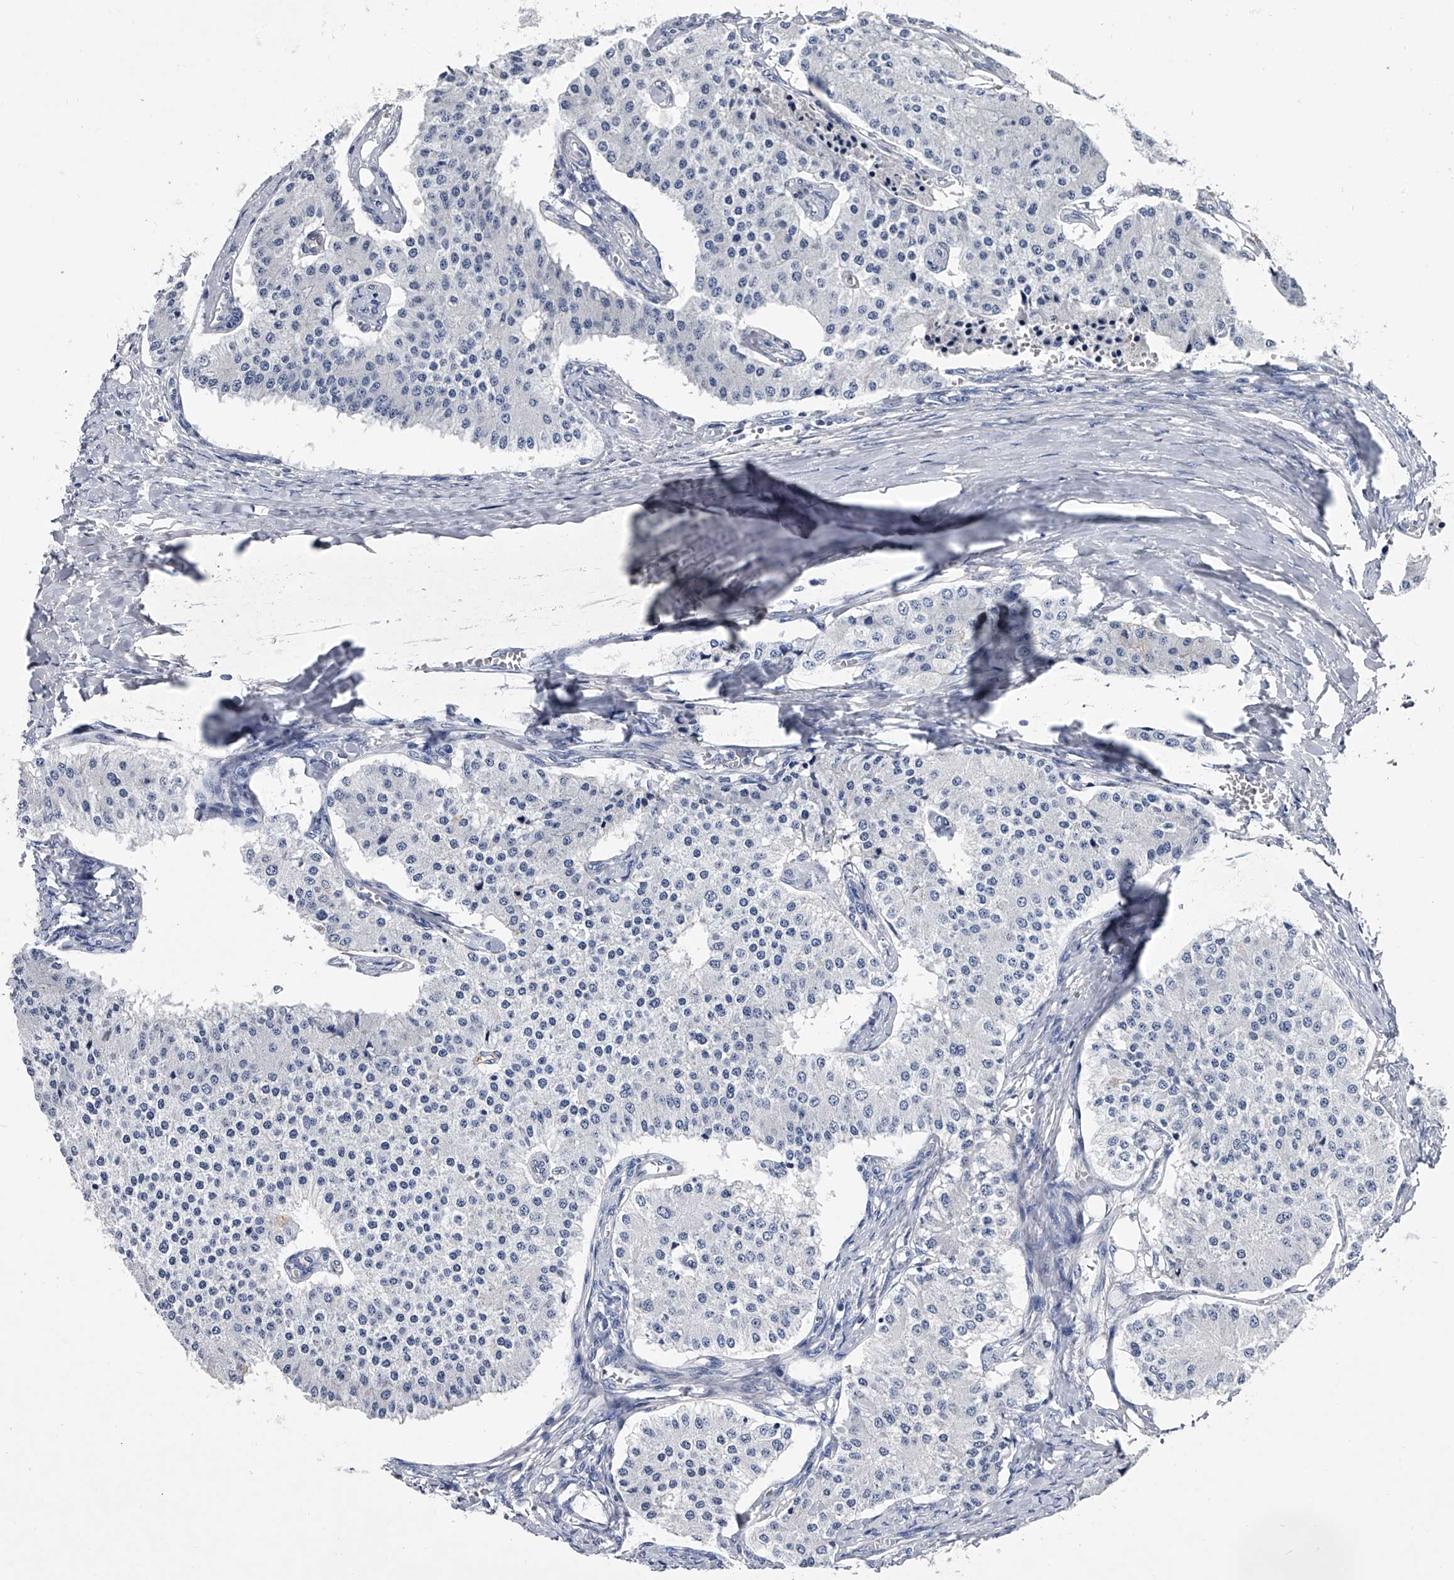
{"staining": {"intensity": "negative", "quantity": "none", "location": "none"}, "tissue": "carcinoid", "cell_type": "Tumor cells", "image_type": "cancer", "snomed": [{"axis": "morphology", "description": "Carcinoid, malignant, NOS"}, {"axis": "topography", "description": "Colon"}], "caption": "The photomicrograph exhibits no significant expression in tumor cells of carcinoid.", "gene": "EFCAB7", "patient": {"sex": "female", "age": 52}}